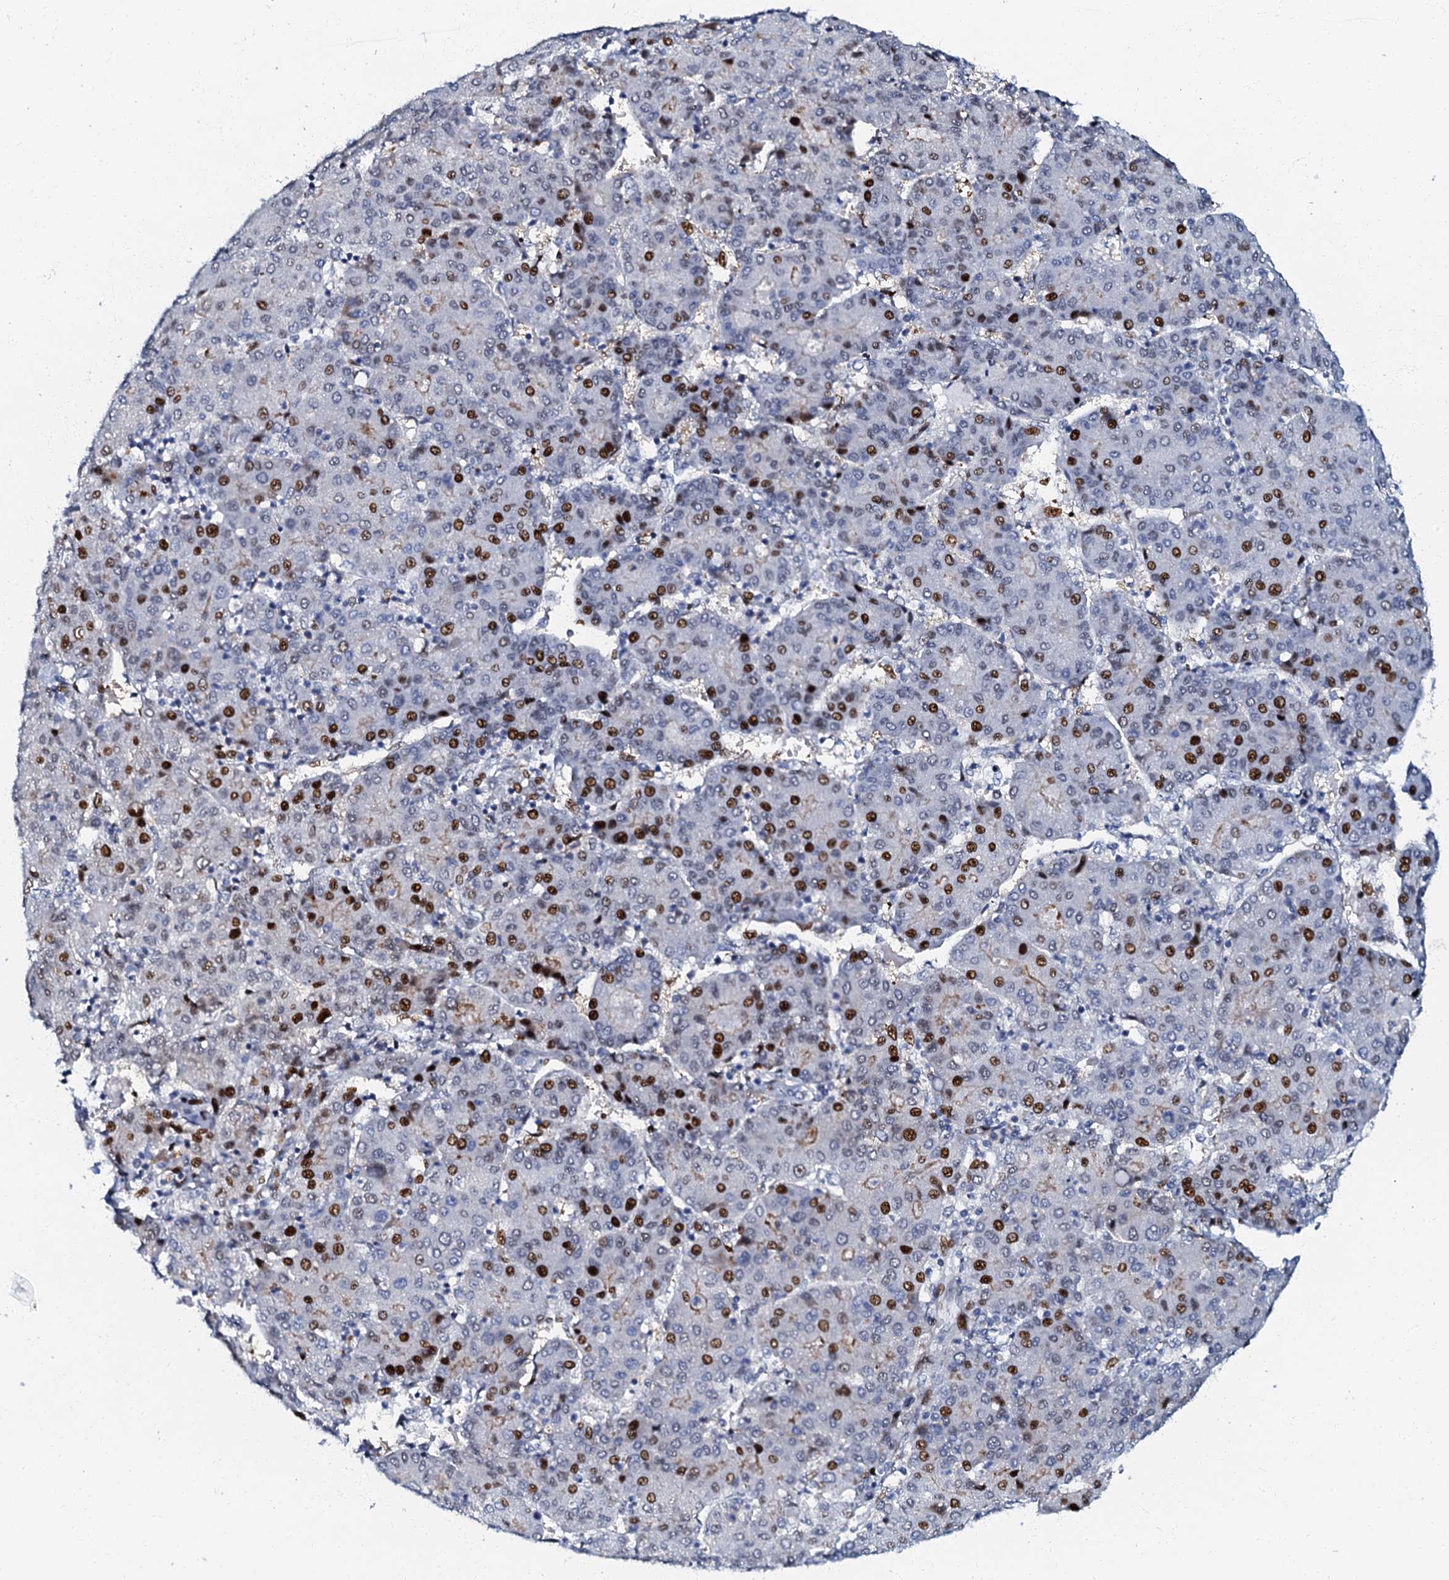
{"staining": {"intensity": "strong", "quantity": "25%-75%", "location": "nuclear"}, "tissue": "liver cancer", "cell_type": "Tumor cells", "image_type": "cancer", "snomed": [{"axis": "morphology", "description": "Carcinoma, Hepatocellular, NOS"}, {"axis": "topography", "description": "Liver"}], "caption": "IHC staining of liver hepatocellular carcinoma, which displays high levels of strong nuclear staining in about 25%-75% of tumor cells indicating strong nuclear protein positivity. The staining was performed using DAB (brown) for protein detection and nuclei were counterstained in hematoxylin (blue).", "gene": "MFSD5", "patient": {"sex": "male", "age": 65}}